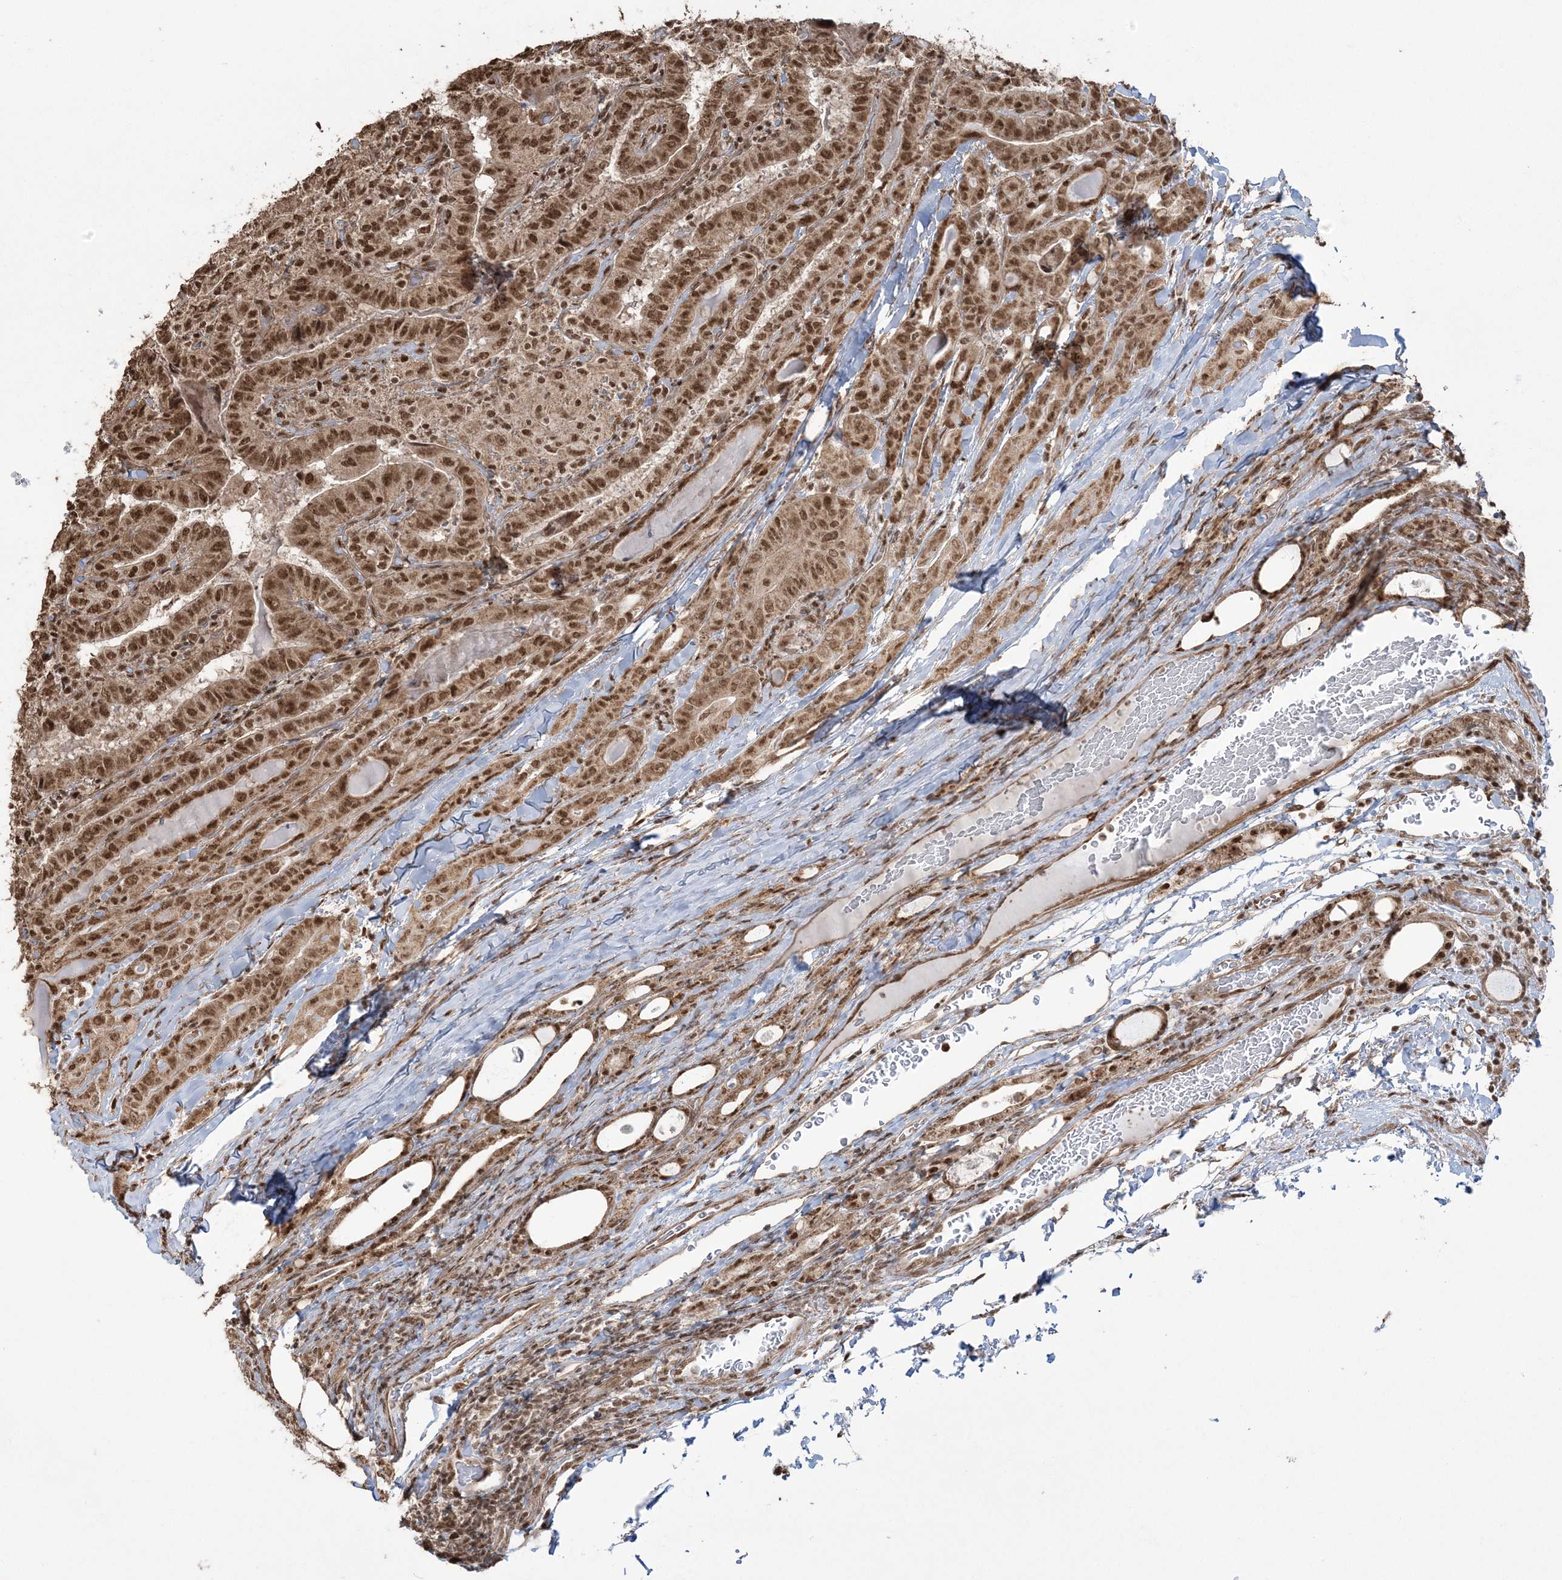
{"staining": {"intensity": "moderate", "quantity": ">75%", "location": "nuclear"}, "tissue": "thyroid cancer", "cell_type": "Tumor cells", "image_type": "cancer", "snomed": [{"axis": "morphology", "description": "Papillary adenocarcinoma, NOS"}, {"axis": "topography", "description": "Thyroid gland"}], "caption": "Thyroid cancer (papillary adenocarcinoma) stained with a protein marker displays moderate staining in tumor cells.", "gene": "ZNF839", "patient": {"sex": "female", "age": 72}}